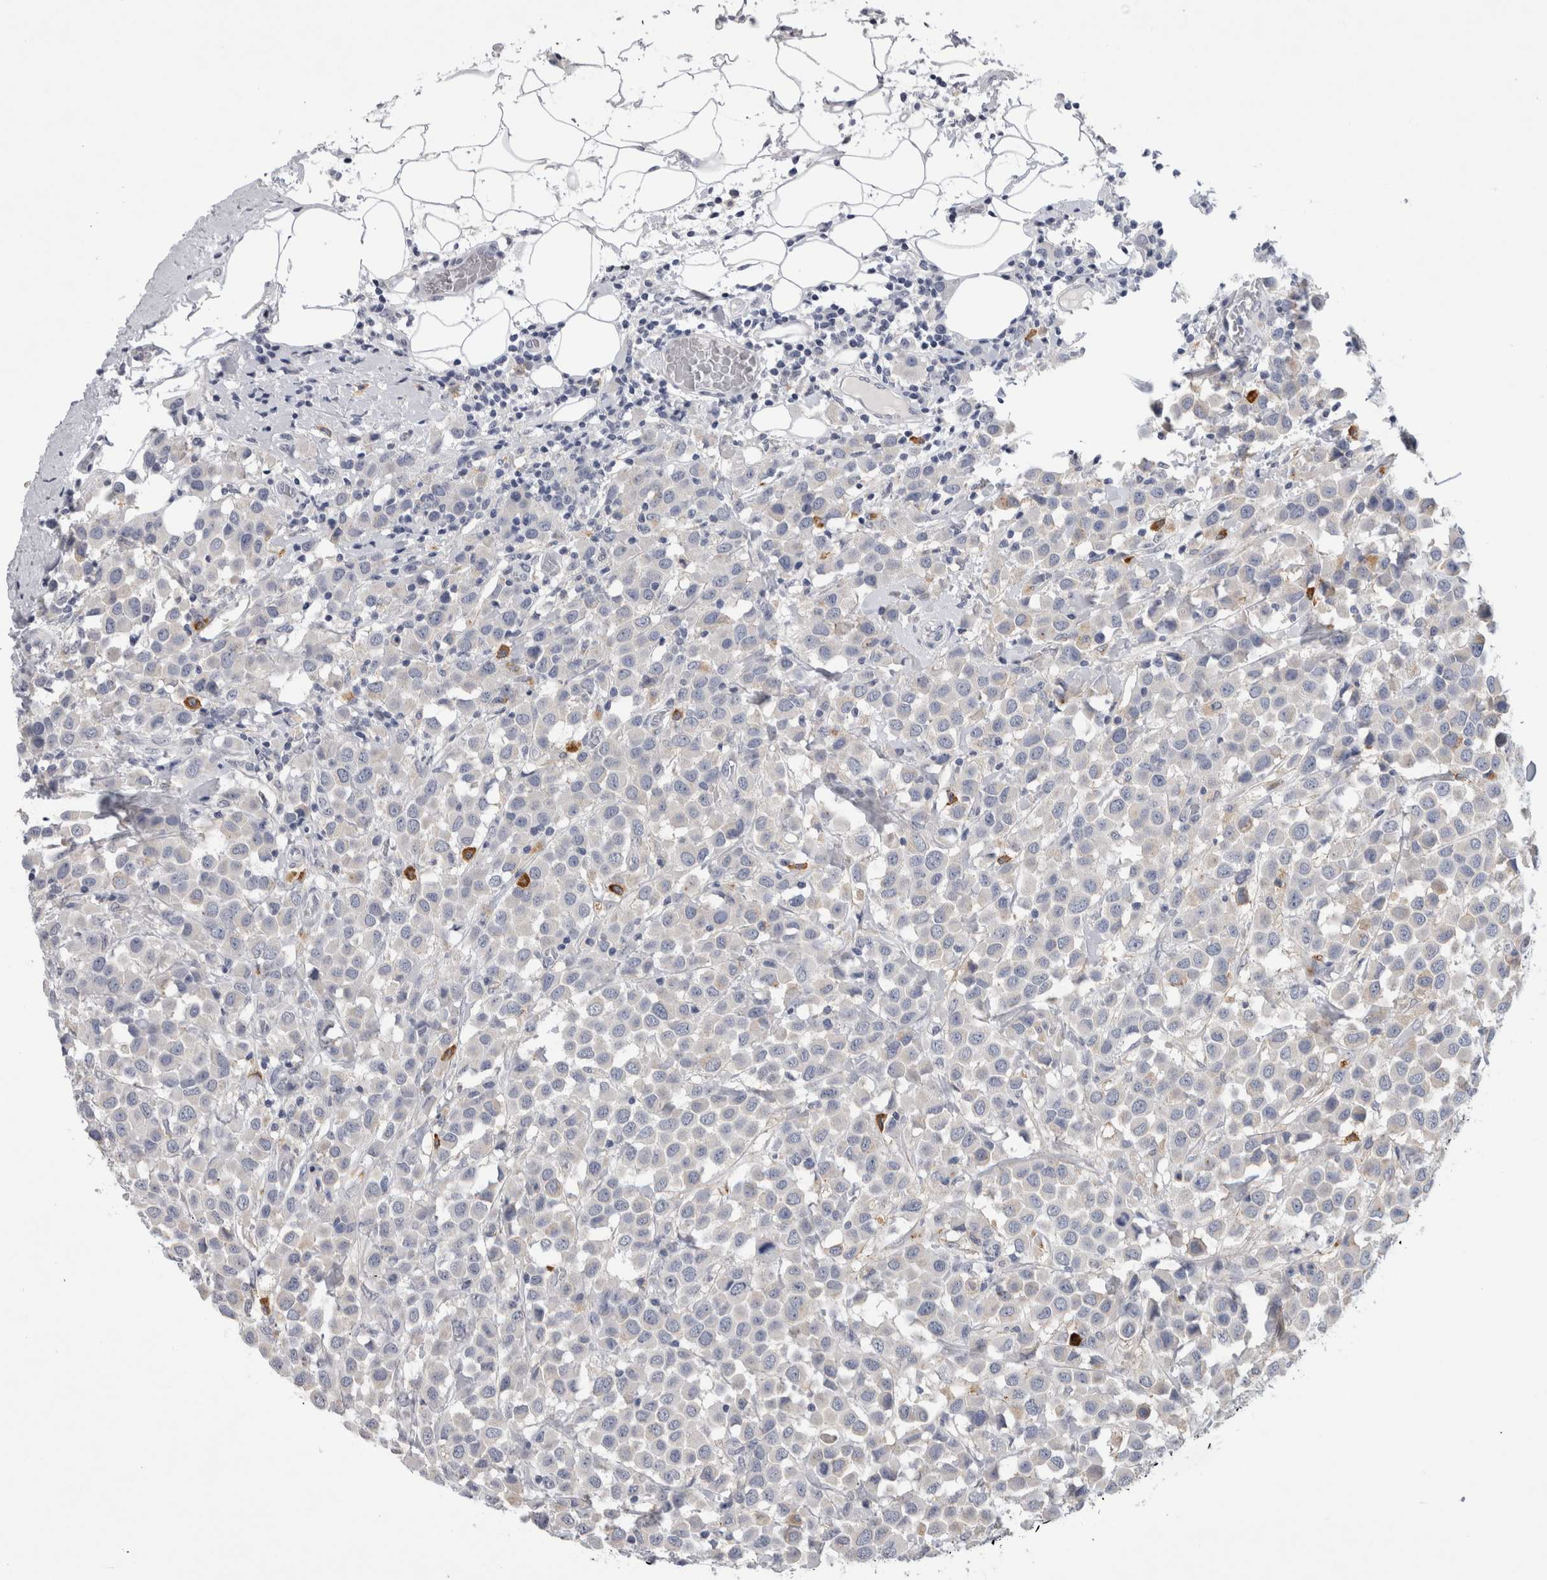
{"staining": {"intensity": "negative", "quantity": "none", "location": "none"}, "tissue": "breast cancer", "cell_type": "Tumor cells", "image_type": "cancer", "snomed": [{"axis": "morphology", "description": "Duct carcinoma"}, {"axis": "topography", "description": "Breast"}], "caption": "This is a image of immunohistochemistry (IHC) staining of breast cancer, which shows no expression in tumor cells.", "gene": "CD63", "patient": {"sex": "female", "age": 61}}